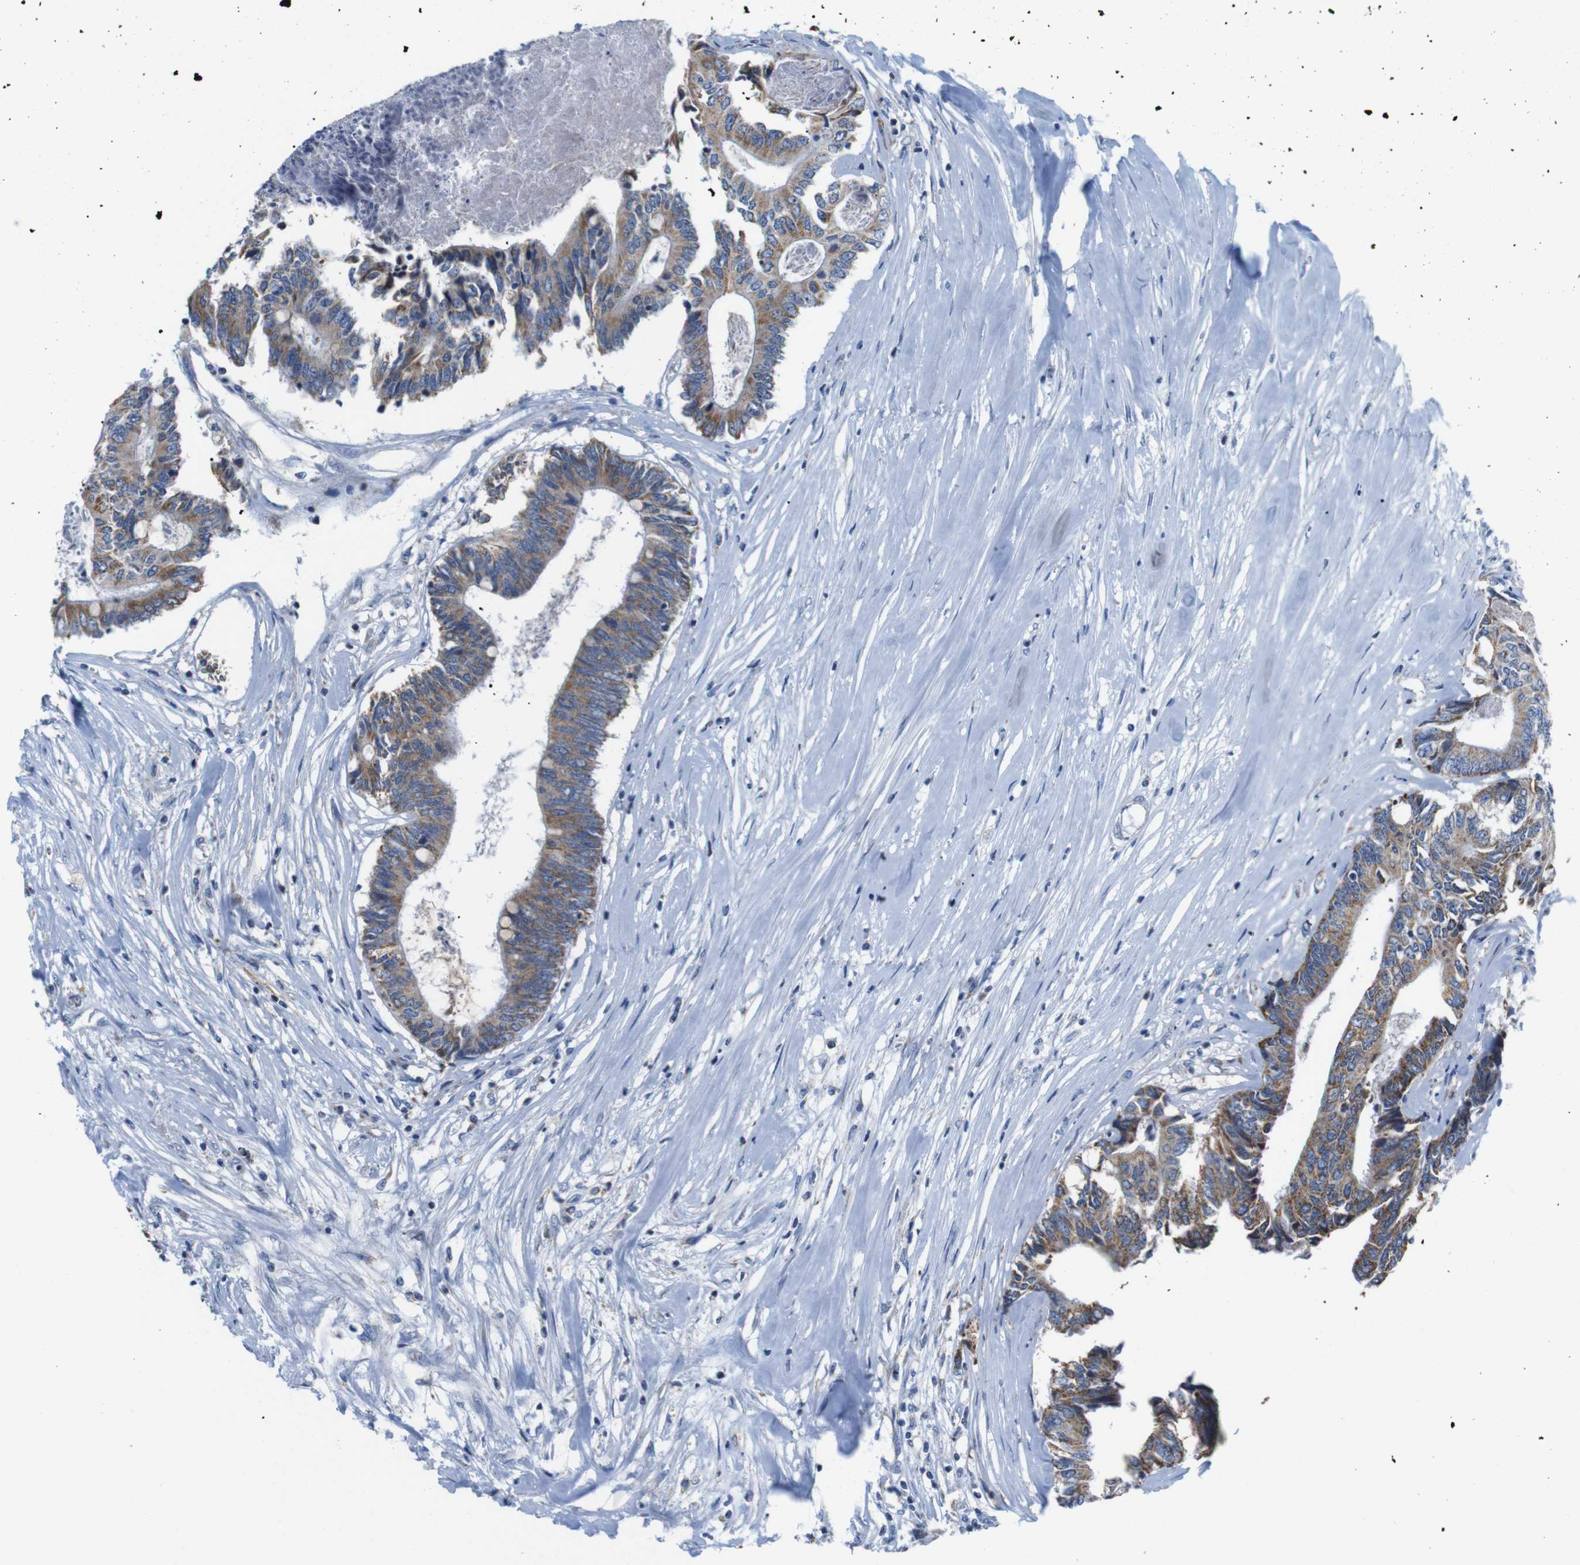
{"staining": {"intensity": "moderate", "quantity": ">75%", "location": "cytoplasmic/membranous"}, "tissue": "colorectal cancer", "cell_type": "Tumor cells", "image_type": "cancer", "snomed": [{"axis": "morphology", "description": "Adenocarcinoma, NOS"}, {"axis": "topography", "description": "Rectum"}], "caption": "Immunohistochemistry (IHC) staining of colorectal cancer, which demonstrates medium levels of moderate cytoplasmic/membranous expression in approximately >75% of tumor cells indicating moderate cytoplasmic/membranous protein positivity. The staining was performed using DAB (brown) for protein detection and nuclei were counterstained in hematoxylin (blue).", "gene": "F2RL1", "patient": {"sex": "male", "age": 63}}